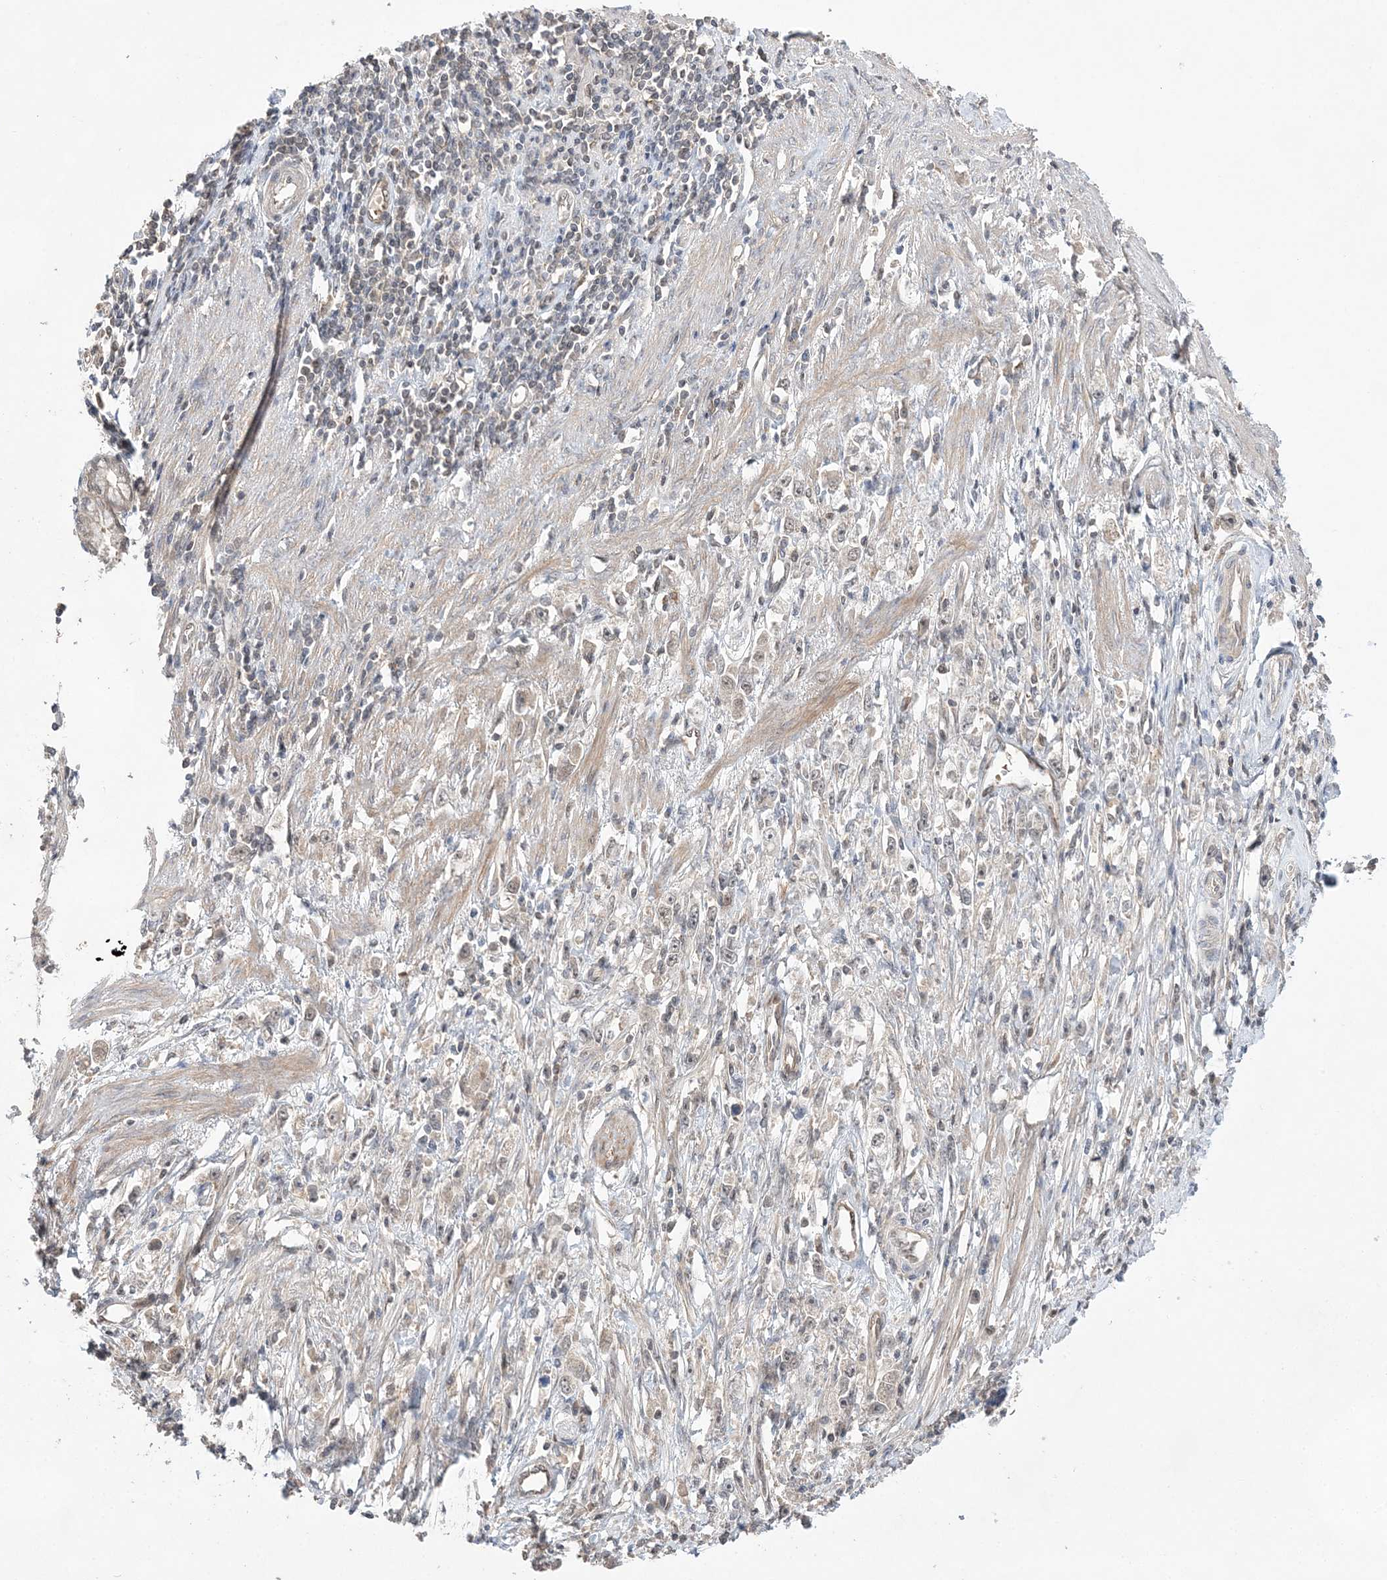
{"staining": {"intensity": "weak", "quantity": "<25%", "location": "cytoplasmic/membranous,nuclear"}, "tissue": "stomach cancer", "cell_type": "Tumor cells", "image_type": "cancer", "snomed": [{"axis": "morphology", "description": "Adenocarcinoma, NOS"}, {"axis": "topography", "description": "Stomach"}], "caption": "Tumor cells are negative for protein expression in human stomach adenocarcinoma. The staining was performed using DAB to visualize the protein expression in brown, while the nuclei were stained in blue with hematoxylin (Magnification: 20x).", "gene": "TMEM132B", "patient": {"sex": "female", "age": 59}}